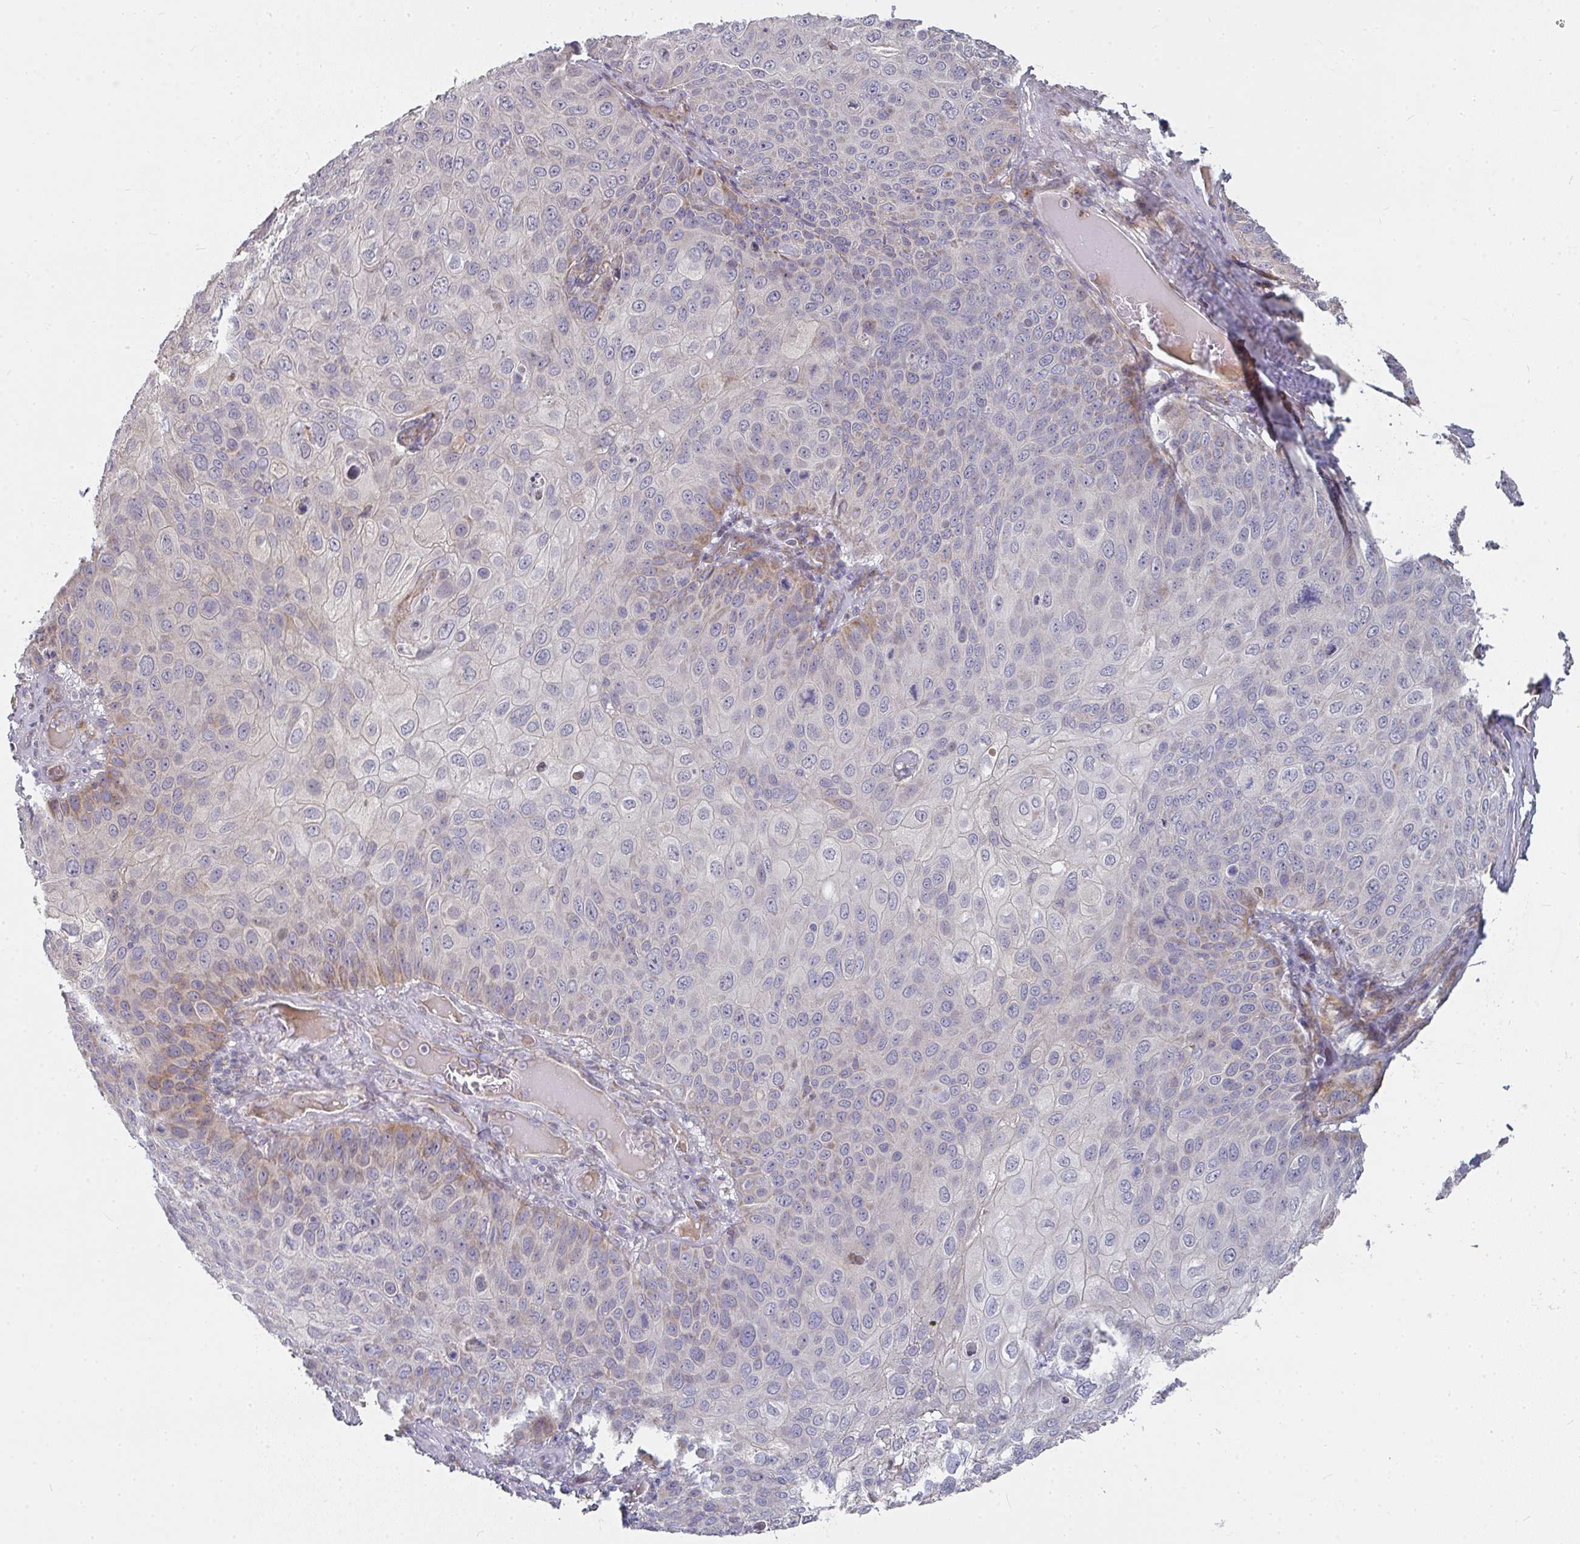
{"staining": {"intensity": "moderate", "quantity": "<25%", "location": "cytoplasmic/membranous"}, "tissue": "skin cancer", "cell_type": "Tumor cells", "image_type": "cancer", "snomed": [{"axis": "morphology", "description": "Squamous cell carcinoma, NOS"}, {"axis": "topography", "description": "Skin"}], "caption": "Skin cancer (squamous cell carcinoma) stained with a protein marker reveals moderate staining in tumor cells.", "gene": "RHEBL1", "patient": {"sex": "male", "age": 87}}